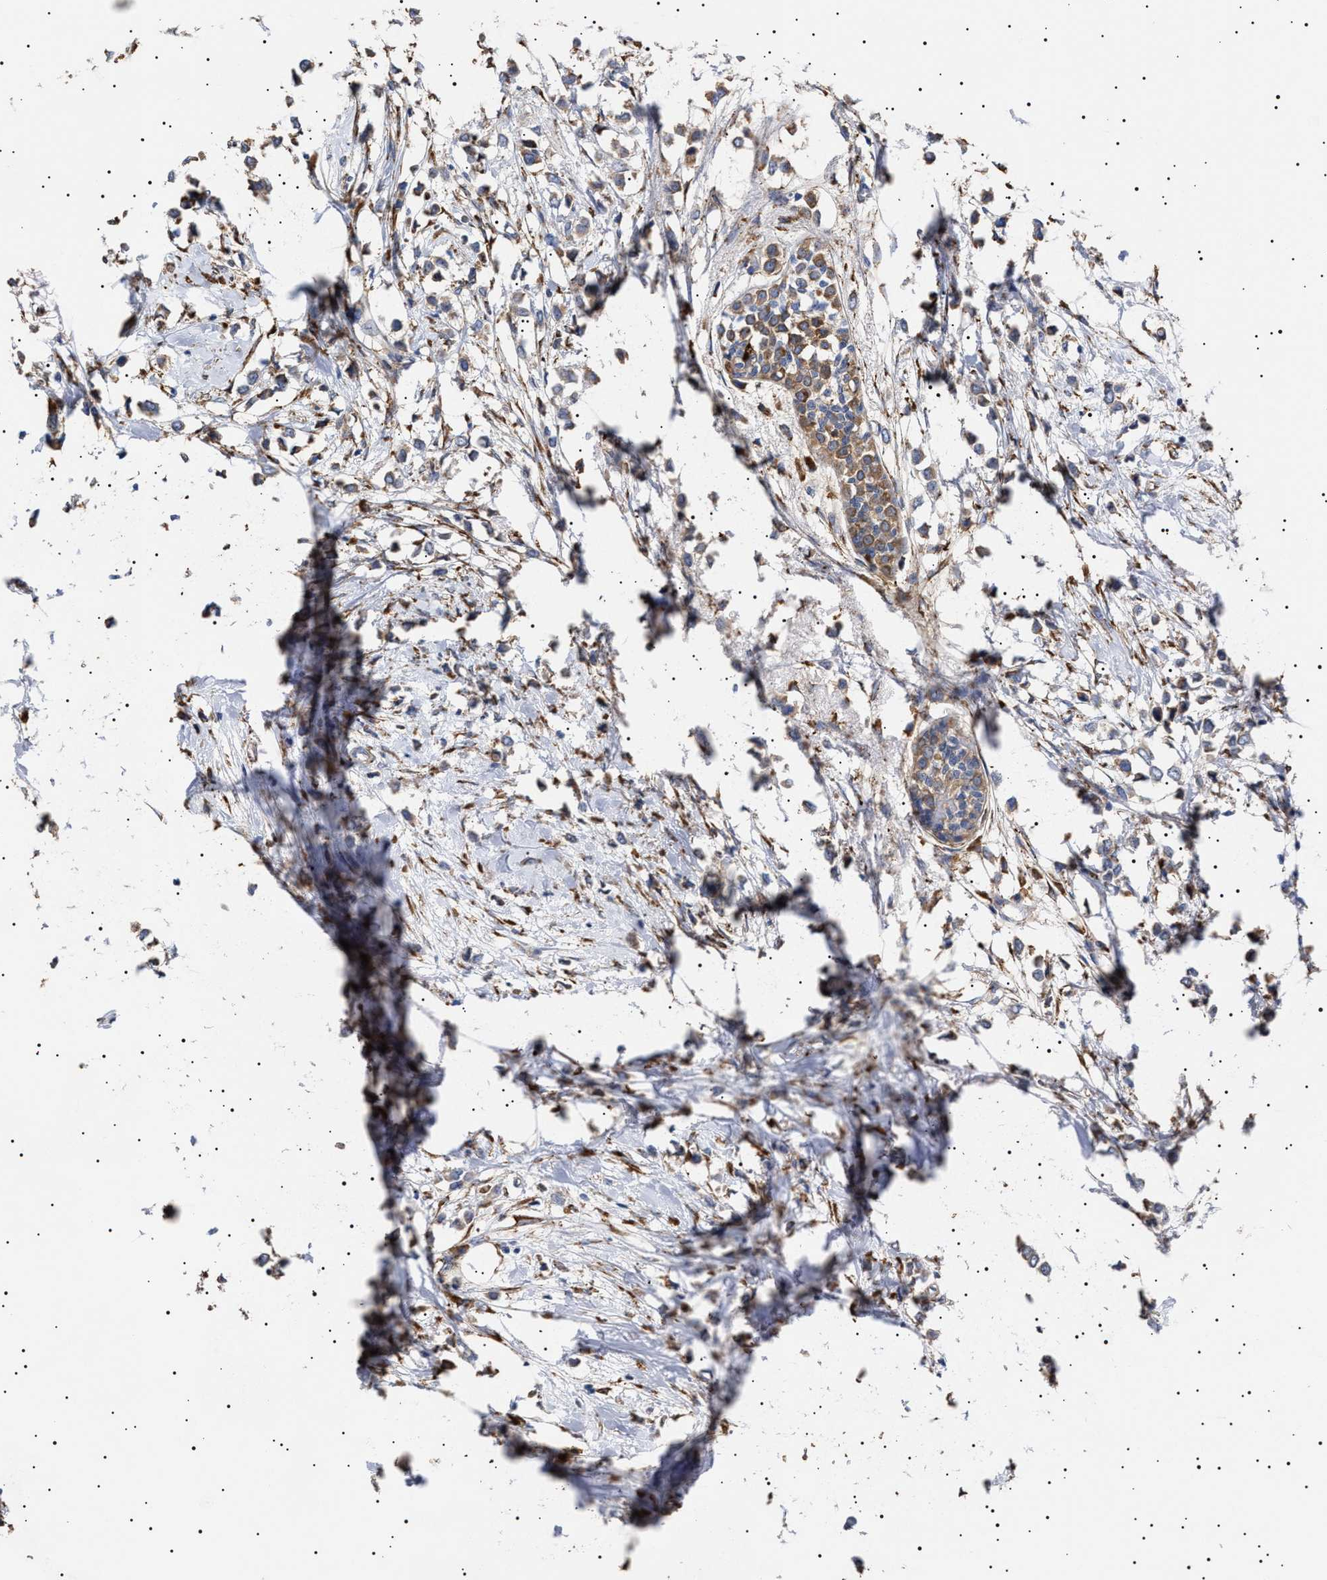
{"staining": {"intensity": "weak", "quantity": ">75%", "location": "cytoplasmic/membranous"}, "tissue": "breast cancer", "cell_type": "Tumor cells", "image_type": "cancer", "snomed": [{"axis": "morphology", "description": "Lobular carcinoma"}, {"axis": "topography", "description": "Breast"}], "caption": "Protein staining of breast cancer (lobular carcinoma) tissue reveals weak cytoplasmic/membranous staining in about >75% of tumor cells. (brown staining indicates protein expression, while blue staining denotes nuclei).", "gene": "ERCC6L2", "patient": {"sex": "female", "age": 51}}